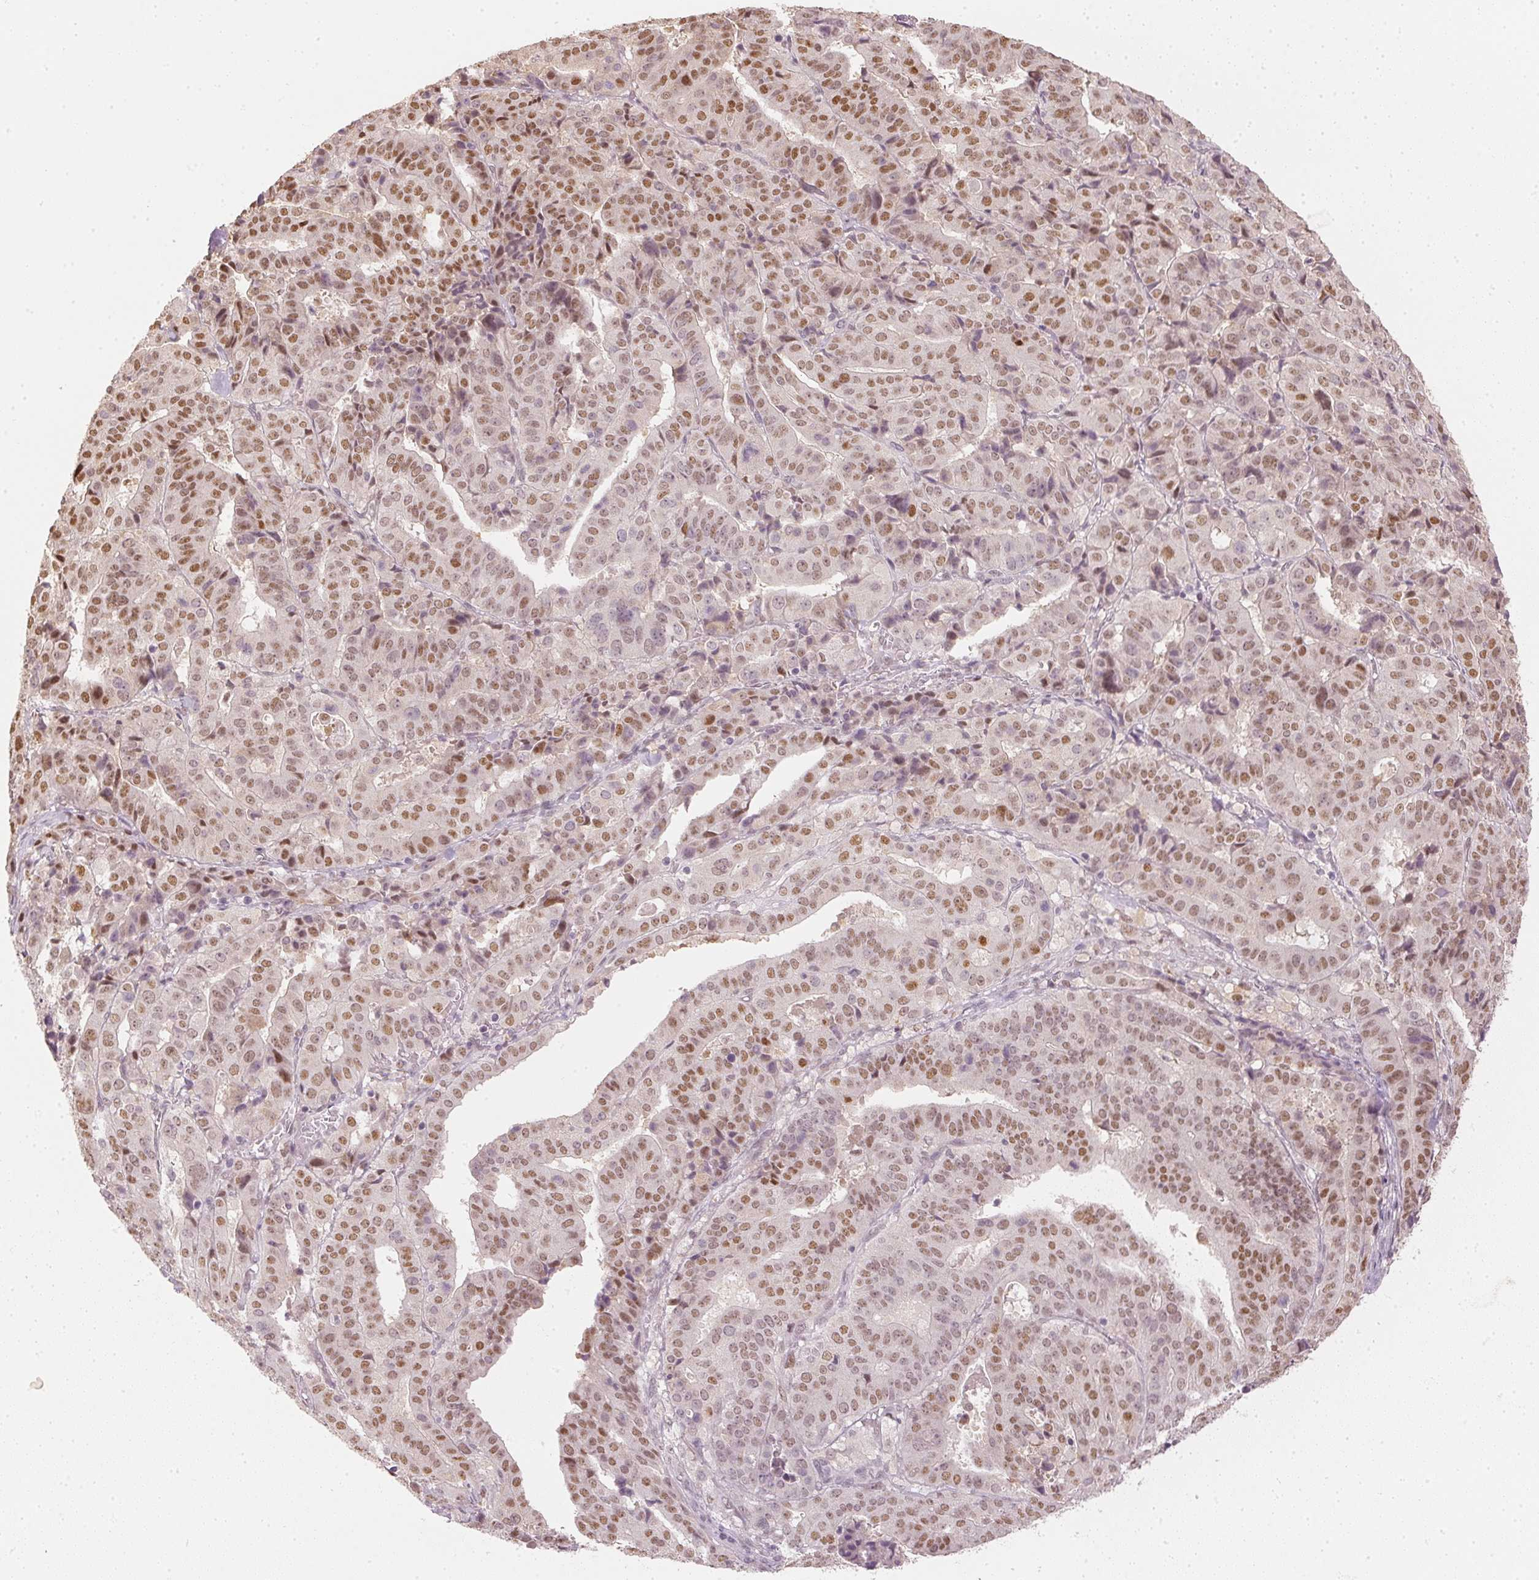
{"staining": {"intensity": "moderate", "quantity": ">75%", "location": "nuclear"}, "tissue": "stomach cancer", "cell_type": "Tumor cells", "image_type": "cancer", "snomed": [{"axis": "morphology", "description": "Adenocarcinoma, NOS"}, {"axis": "topography", "description": "Stomach"}], "caption": "Protein expression analysis of human stomach adenocarcinoma reveals moderate nuclear expression in about >75% of tumor cells.", "gene": "SLC39A3", "patient": {"sex": "male", "age": 48}}